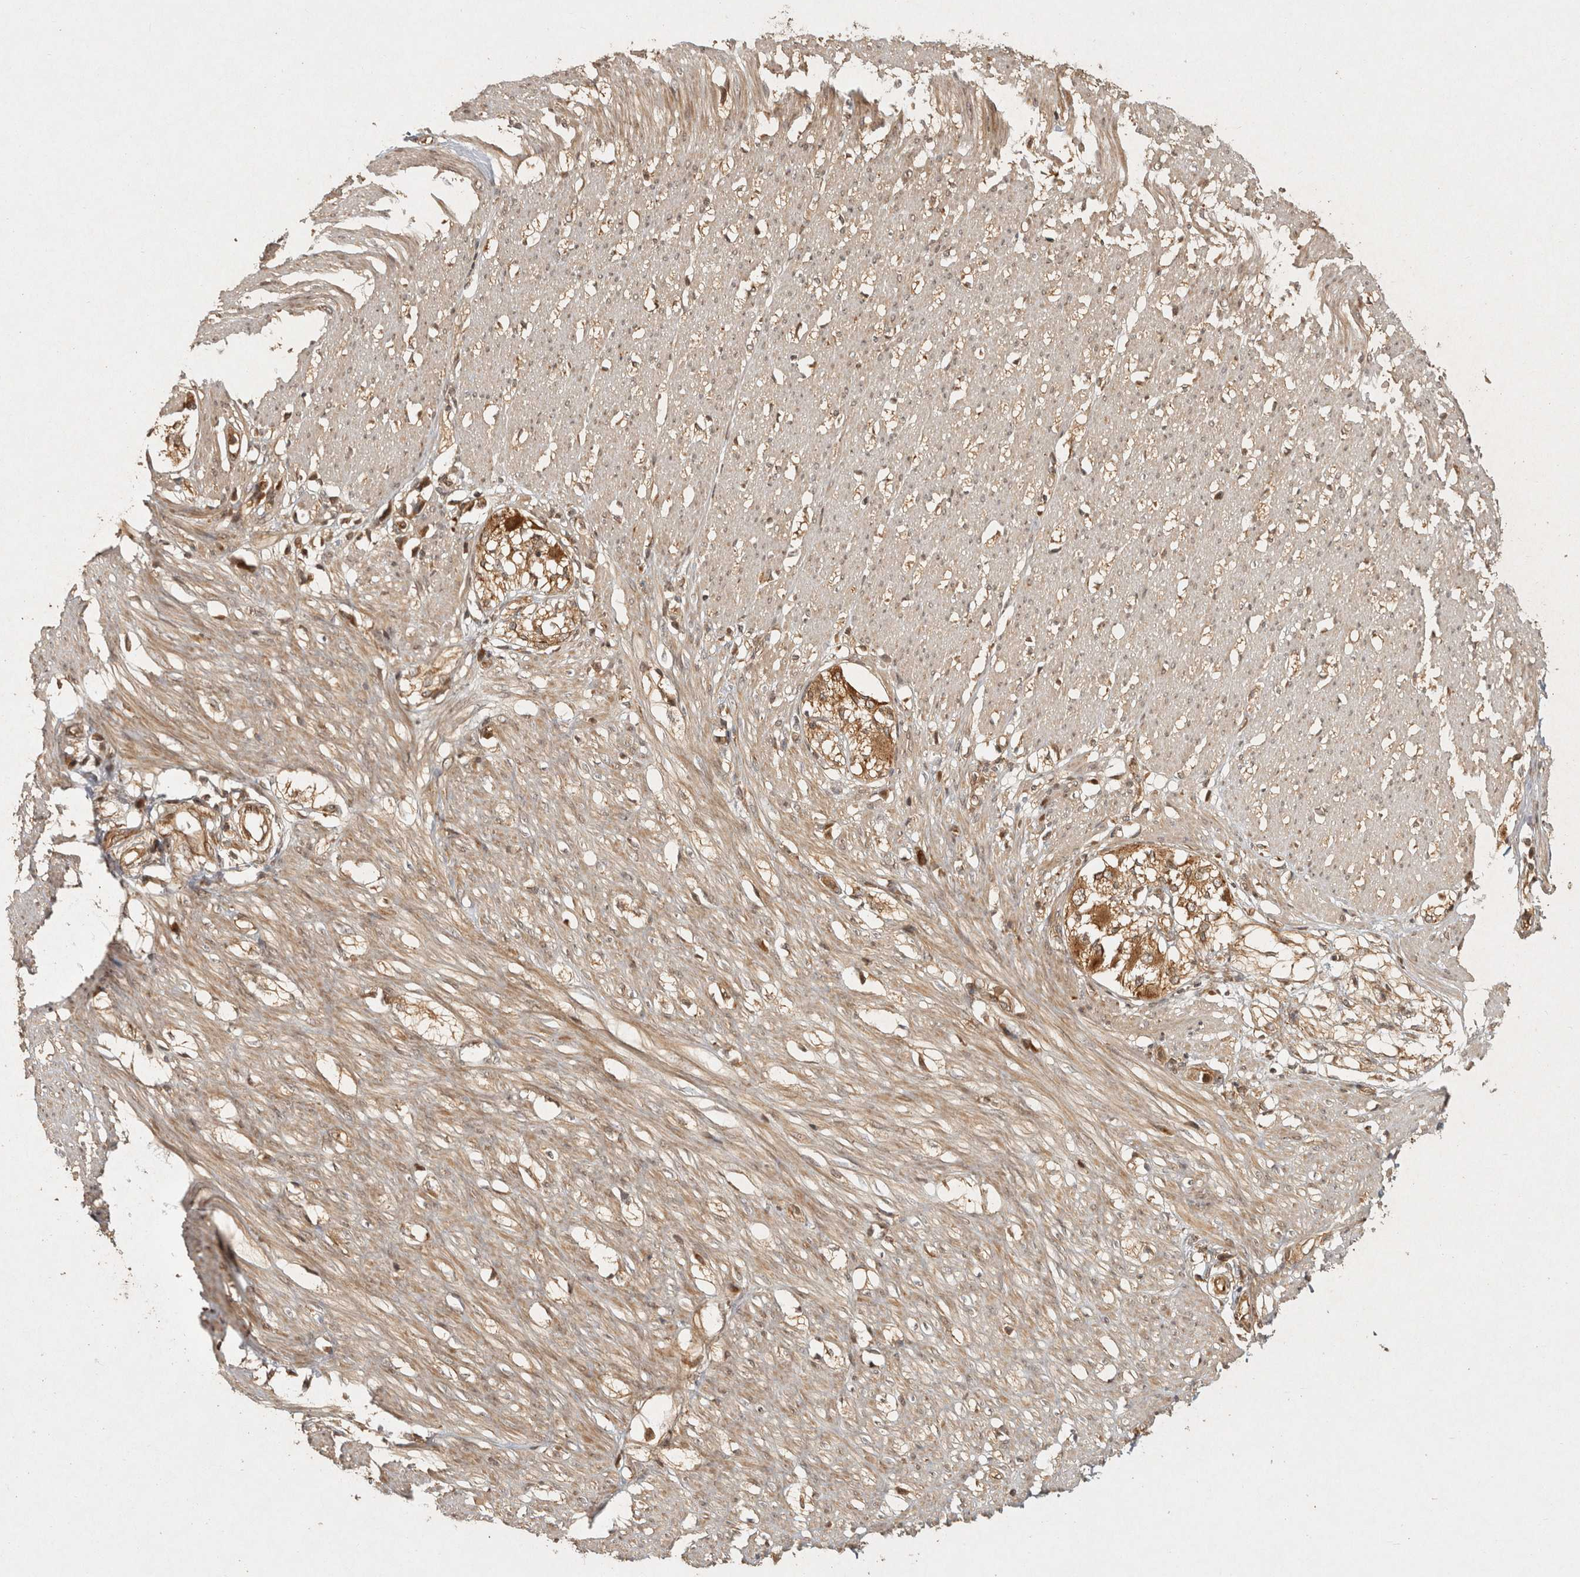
{"staining": {"intensity": "moderate", "quantity": ">75%", "location": "cytoplasmic/membranous"}, "tissue": "smooth muscle", "cell_type": "Smooth muscle cells", "image_type": "normal", "snomed": [{"axis": "morphology", "description": "Normal tissue, NOS"}, {"axis": "morphology", "description": "Adenocarcinoma, NOS"}, {"axis": "topography", "description": "Colon"}, {"axis": "topography", "description": "Peripheral nerve tissue"}], "caption": "IHC image of unremarkable human smooth muscle stained for a protein (brown), which exhibits medium levels of moderate cytoplasmic/membranous staining in approximately >75% of smooth muscle cells.", "gene": "CAMSAP2", "patient": {"sex": "male", "age": 14}}